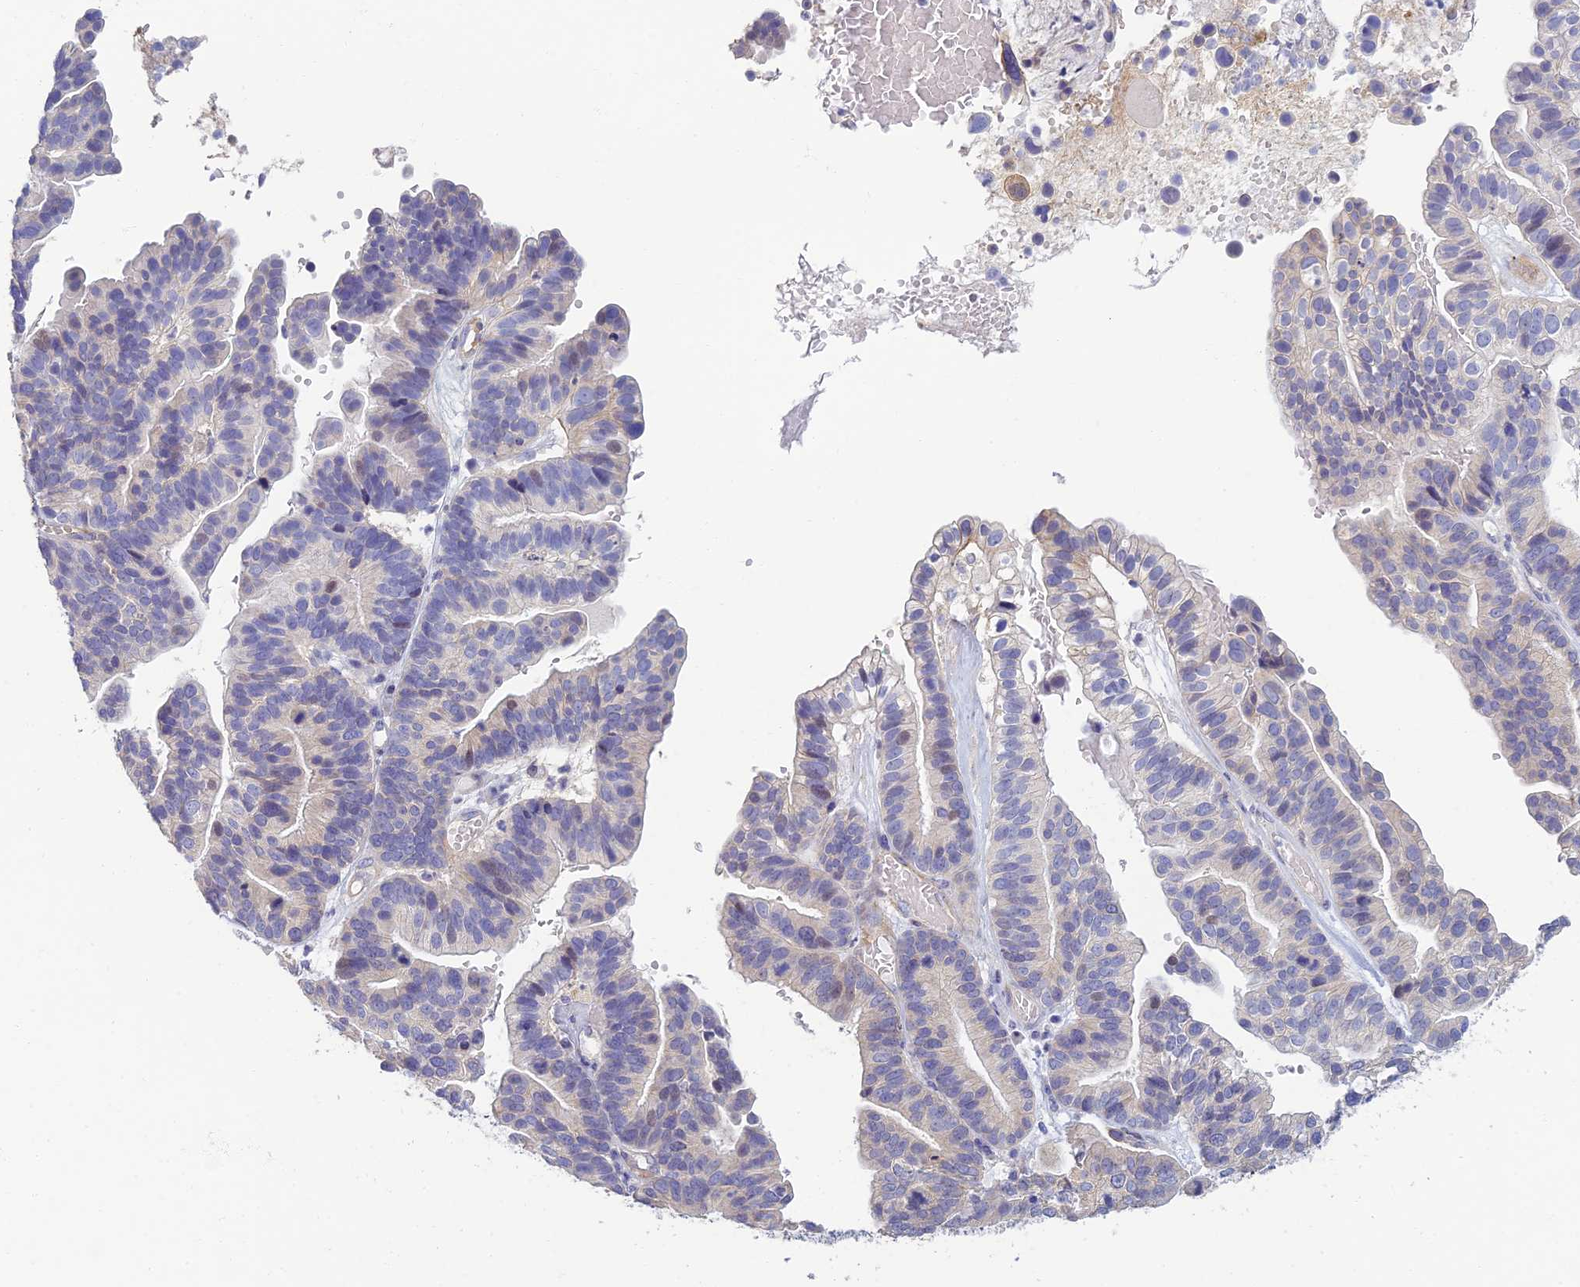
{"staining": {"intensity": "negative", "quantity": "none", "location": "none"}, "tissue": "ovarian cancer", "cell_type": "Tumor cells", "image_type": "cancer", "snomed": [{"axis": "morphology", "description": "Cystadenocarcinoma, serous, NOS"}, {"axis": "topography", "description": "Ovary"}], "caption": "IHC of ovarian serous cystadenocarcinoma displays no staining in tumor cells.", "gene": "NEURL1", "patient": {"sex": "female", "age": 56}}